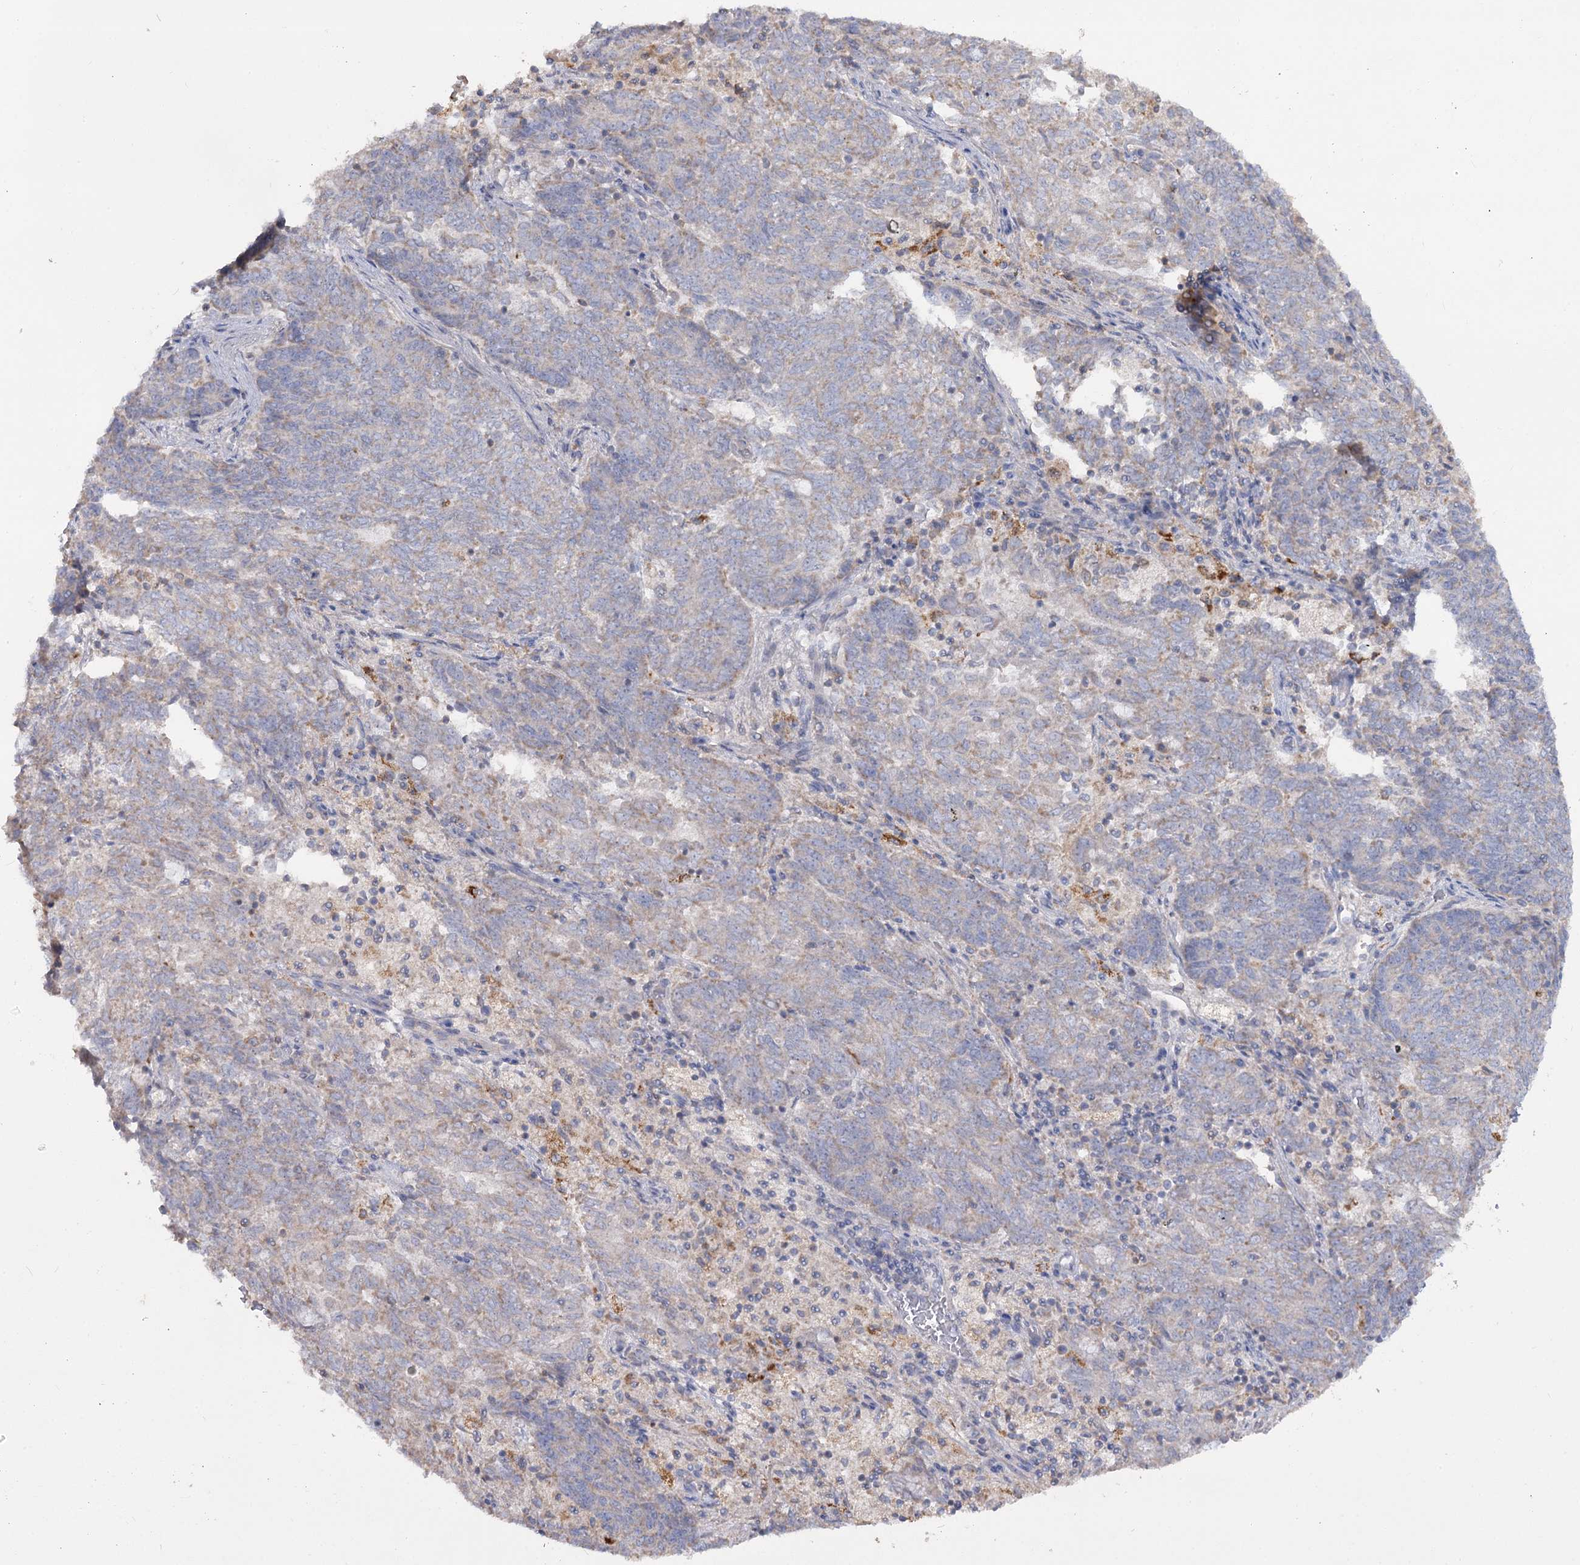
{"staining": {"intensity": "weak", "quantity": "<25%", "location": "cytoplasmic/membranous"}, "tissue": "endometrial cancer", "cell_type": "Tumor cells", "image_type": "cancer", "snomed": [{"axis": "morphology", "description": "Adenocarcinoma, NOS"}, {"axis": "topography", "description": "Endometrium"}], "caption": "Tumor cells are negative for protein expression in human adenocarcinoma (endometrial). (DAB immunohistochemistry, high magnification).", "gene": "TMEM187", "patient": {"sex": "female", "age": 80}}